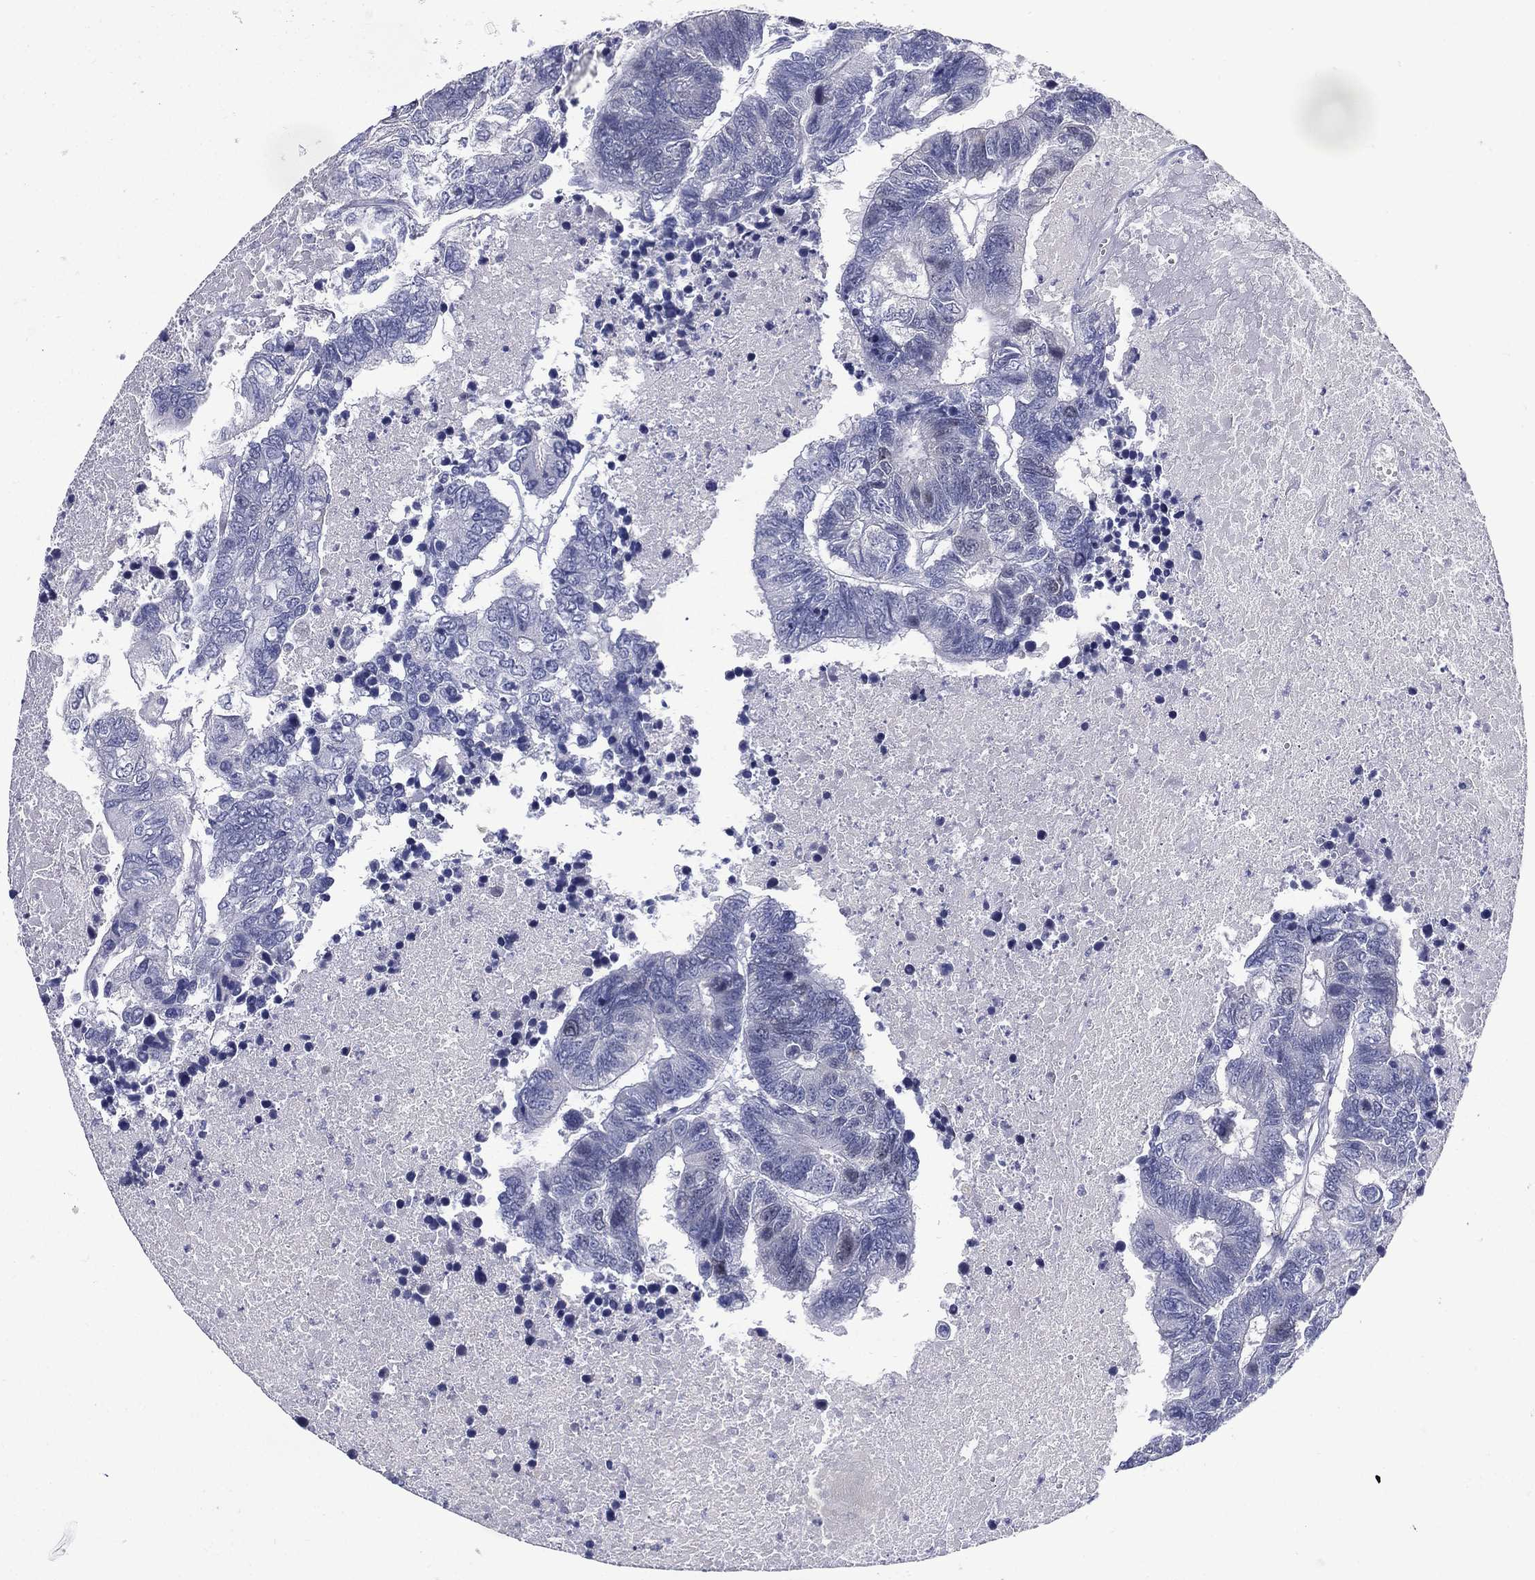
{"staining": {"intensity": "negative", "quantity": "none", "location": "none"}, "tissue": "colorectal cancer", "cell_type": "Tumor cells", "image_type": "cancer", "snomed": [{"axis": "morphology", "description": "Adenocarcinoma, NOS"}, {"axis": "topography", "description": "Colon"}], "caption": "Tumor cells show no significant positivity in colorectal cancer (adenocarcinoma).", "gene": "KIF2C", "patient": {"sex": "female", "age": 48}}